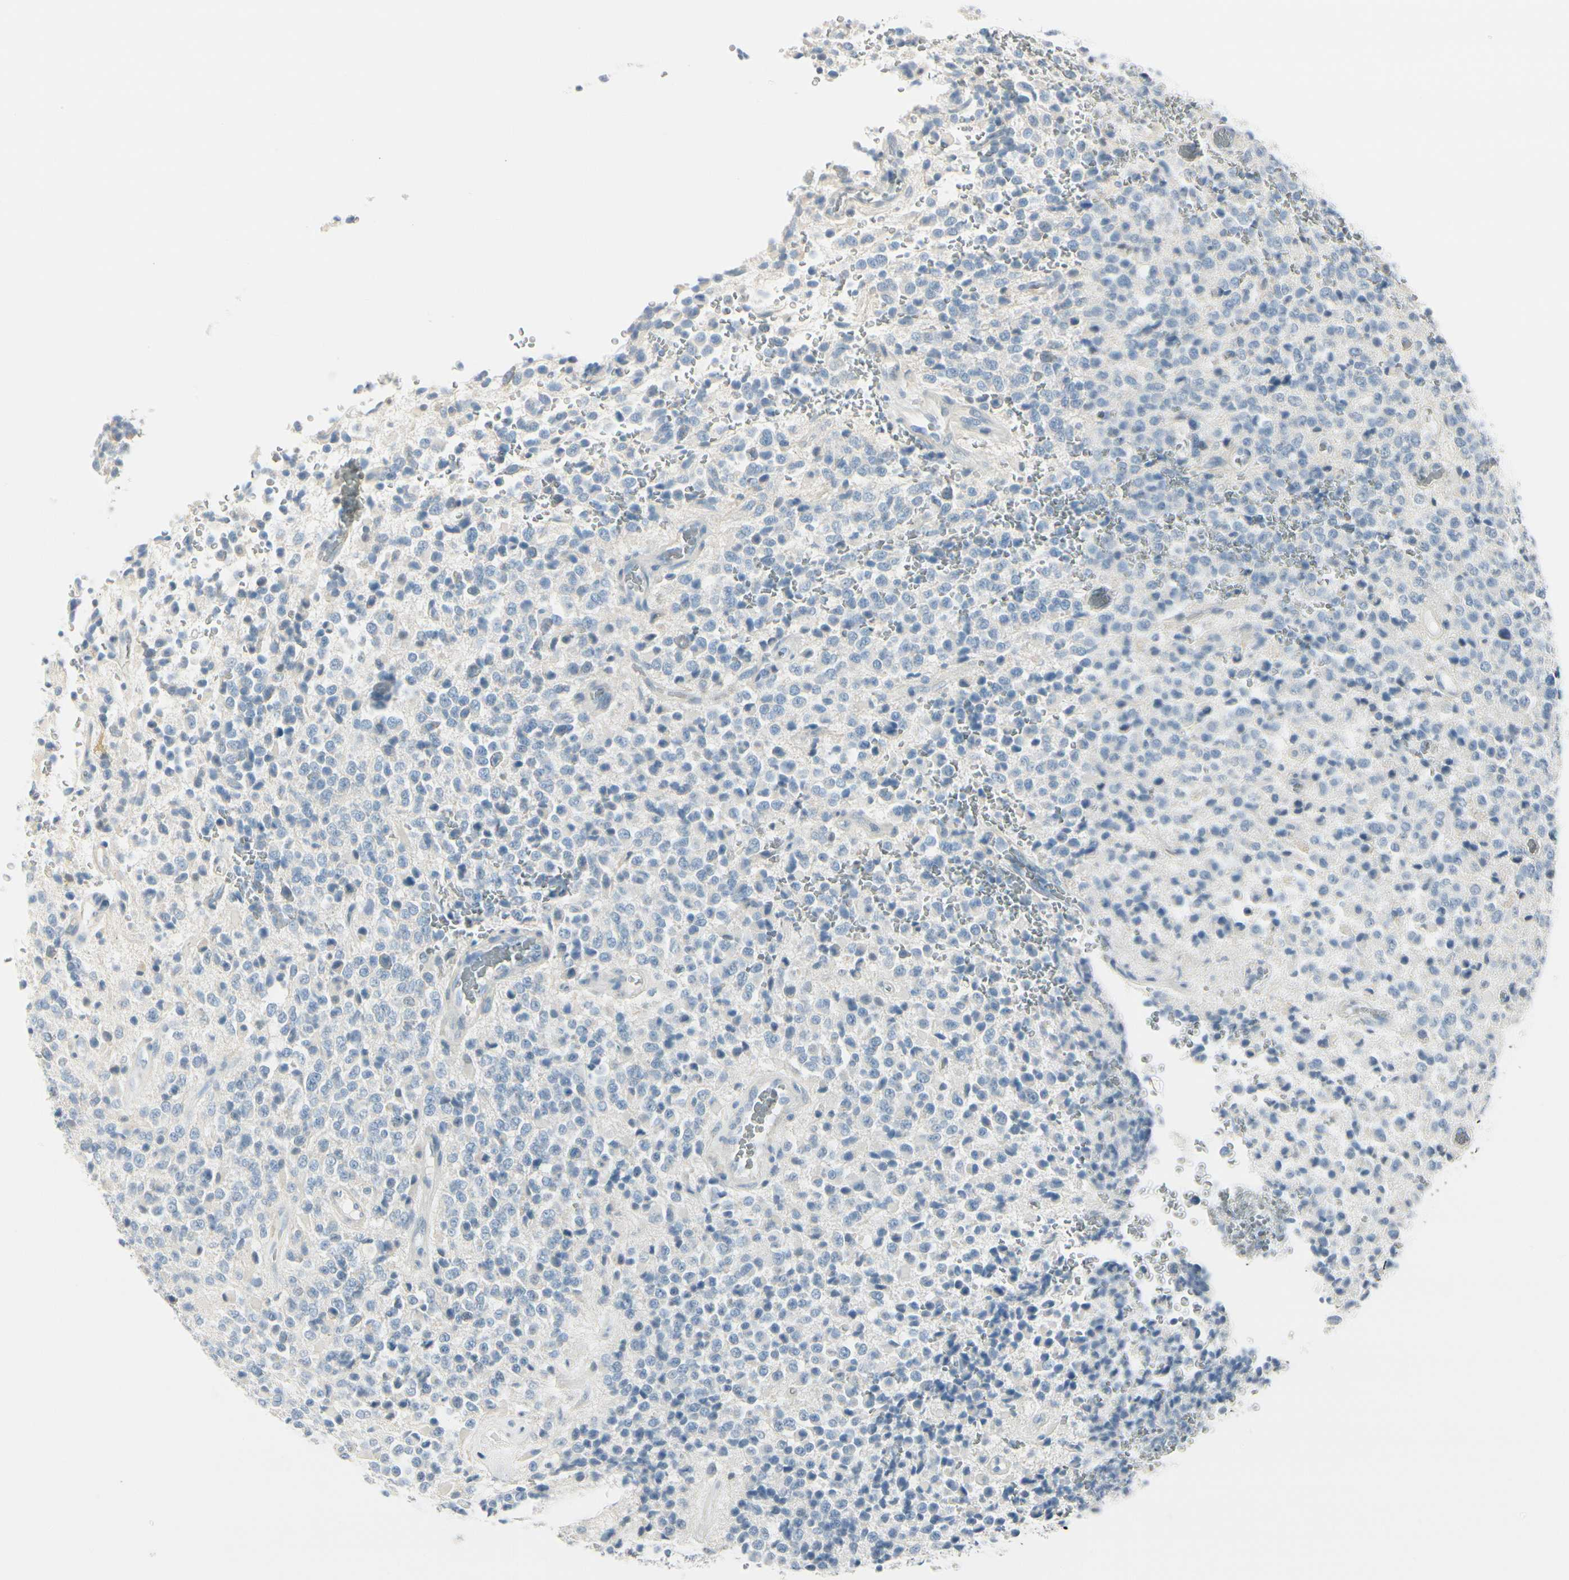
{"staining": {"intensity": "negative", "quantity": "none", "location": "none"}, "tissue": "glioma", "cell_type": "Tumor cells", "image_type": "cancer", "snomed": [{"axis": "morphology", "description": "Glioma, malignant, High grade"}, {"axis": "topography", "description": "pancreas cauda"}], "caption": "An immunohistochemistry image of malignant high-grade glioma is shown. There is no staining in tumor cells of malignant high-grade glioma.", "gene": "CDHR5", "patient": {"sex": "male", "age": 60}}